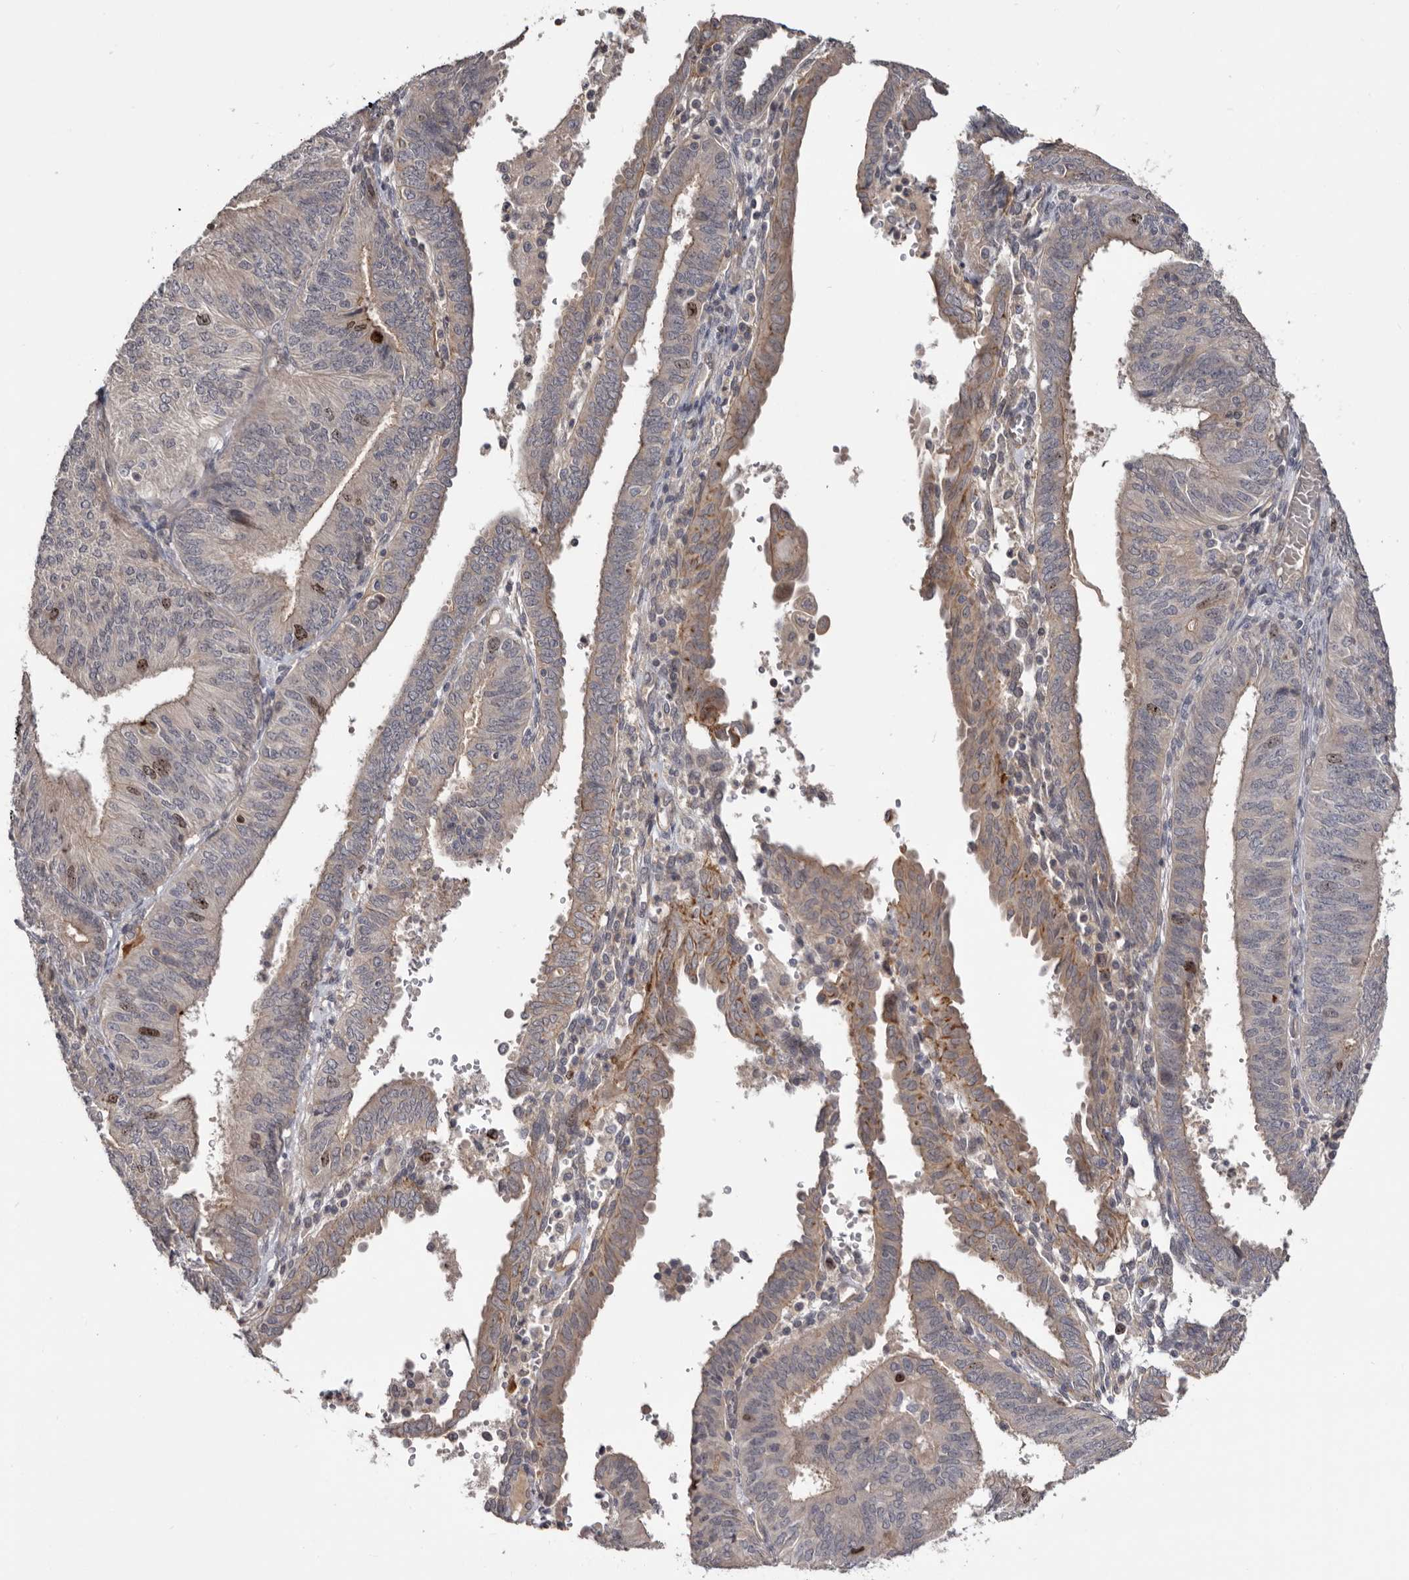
{"staining": {"intensity": "moderate", "quantity": "<25%", "location": "cytoplasmic/membranous,nuclear"}, "tissue": "endometrial cancer", "cell_type": "Tumor cells", "image_type": "cancer", "snomed": [{"axis": "morphology", "description": "Adenocarcinoma, NOS"}, {"axis": "topography", "description": "Endometrium"}], "caption": "Brown immunohistochemical staining in adenocarcinoma (endometrial) demonstrates moderate cytoplasmic/membranous and nuclear expression in about <25% of tumor cells. The protein is shown in brown color, while the nuclei are stained blue.", "gene": "CDCA8", "patient": {"sex": "female", "age": 58}}